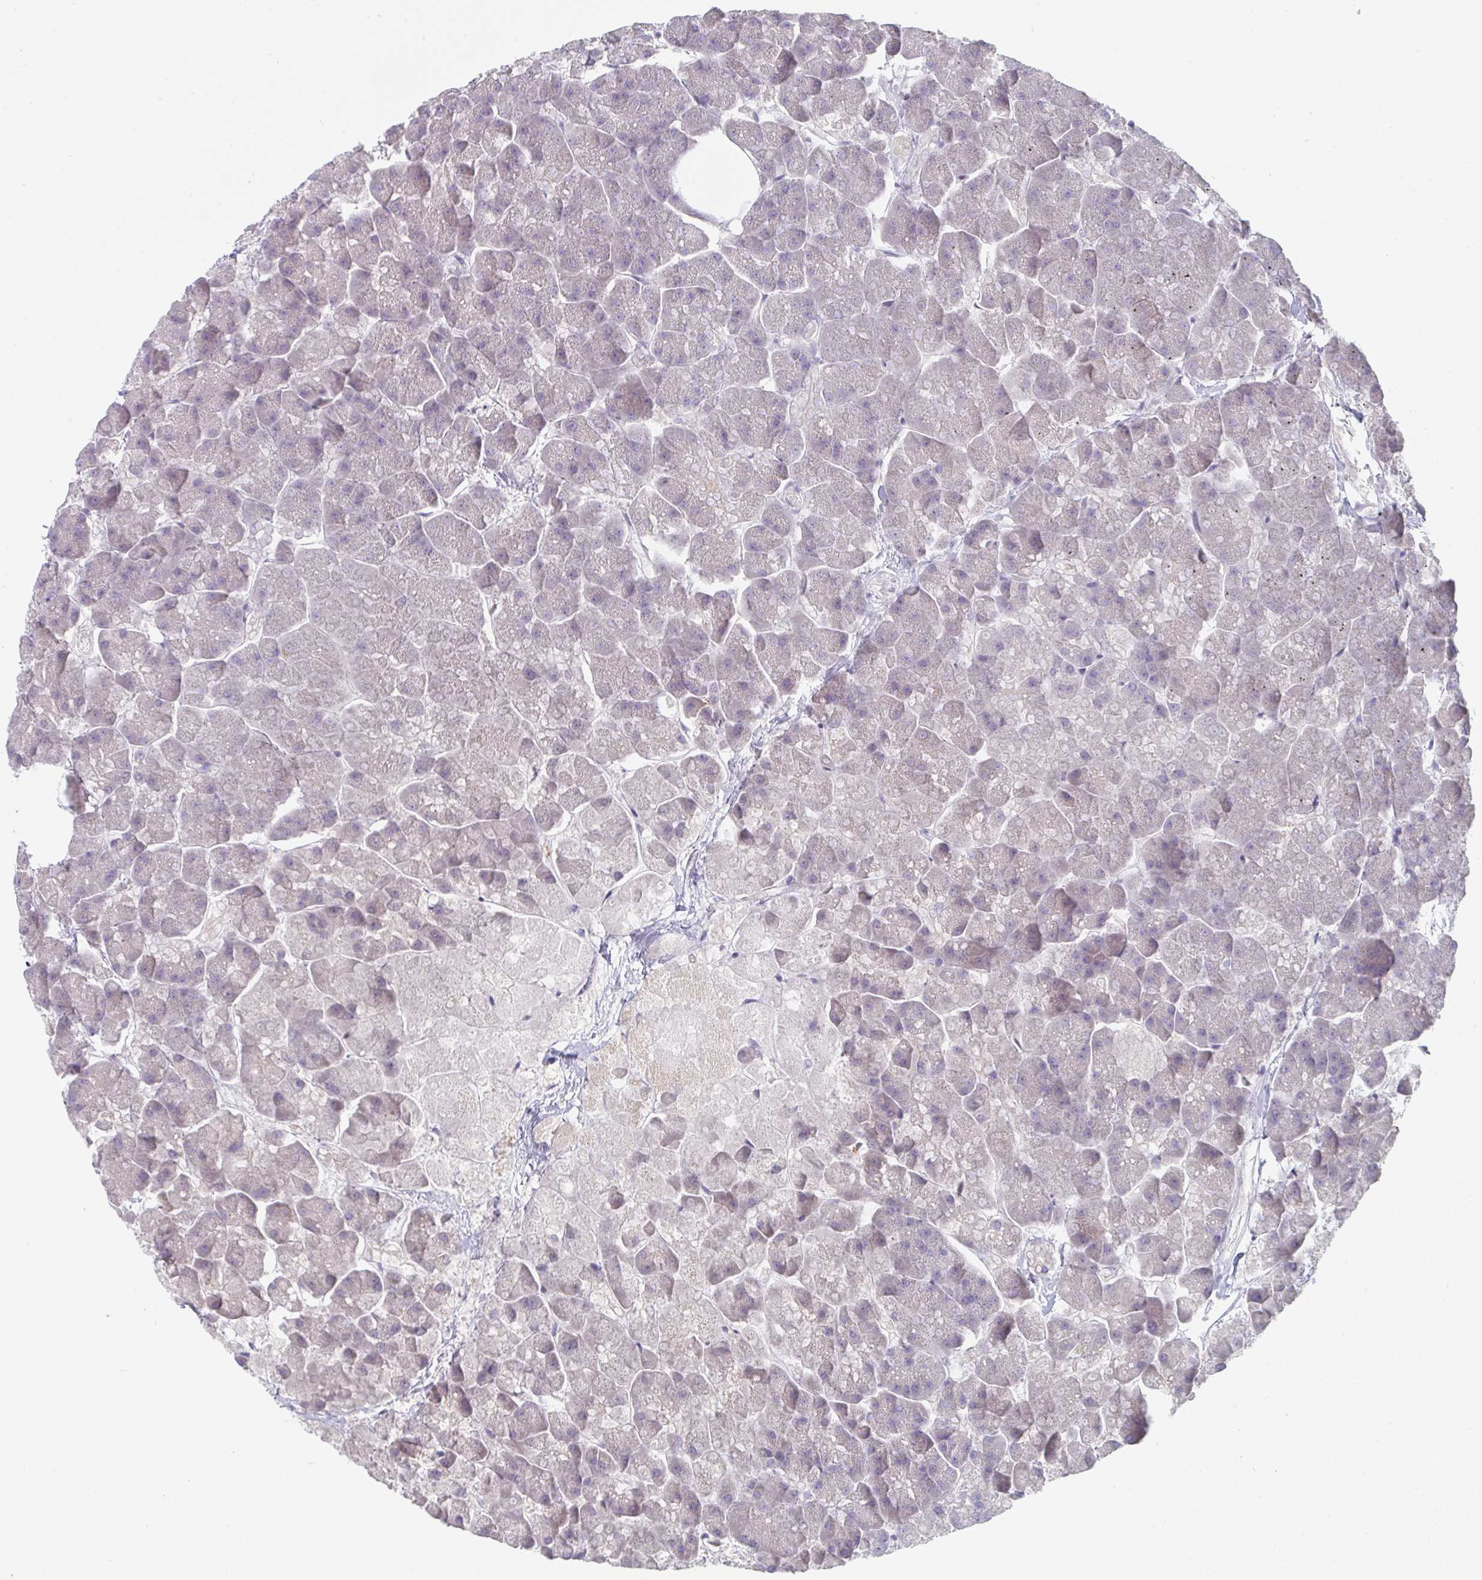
{"staining": {"intensity": "negative", "quantity": "none", "location": "none"}, "tissue": "pancreas", "cell_type": "Exocrine glandular cells", "image_type": "normal", "snomed": [{"axis": "morphology", "description": "Normal tissue, NOS"}, {"axis": "topography", "description": "Pancreas"}, {"axis": "topography", "description": "Peripheral nerve tissue"}], "caption": "Immunohistochemistry (IHC) of unremarkable human pancreas shows no expression in exocrine glandular cells.", "gene": "HGFAC", "patient": {"sex": "male", "age": 54}}